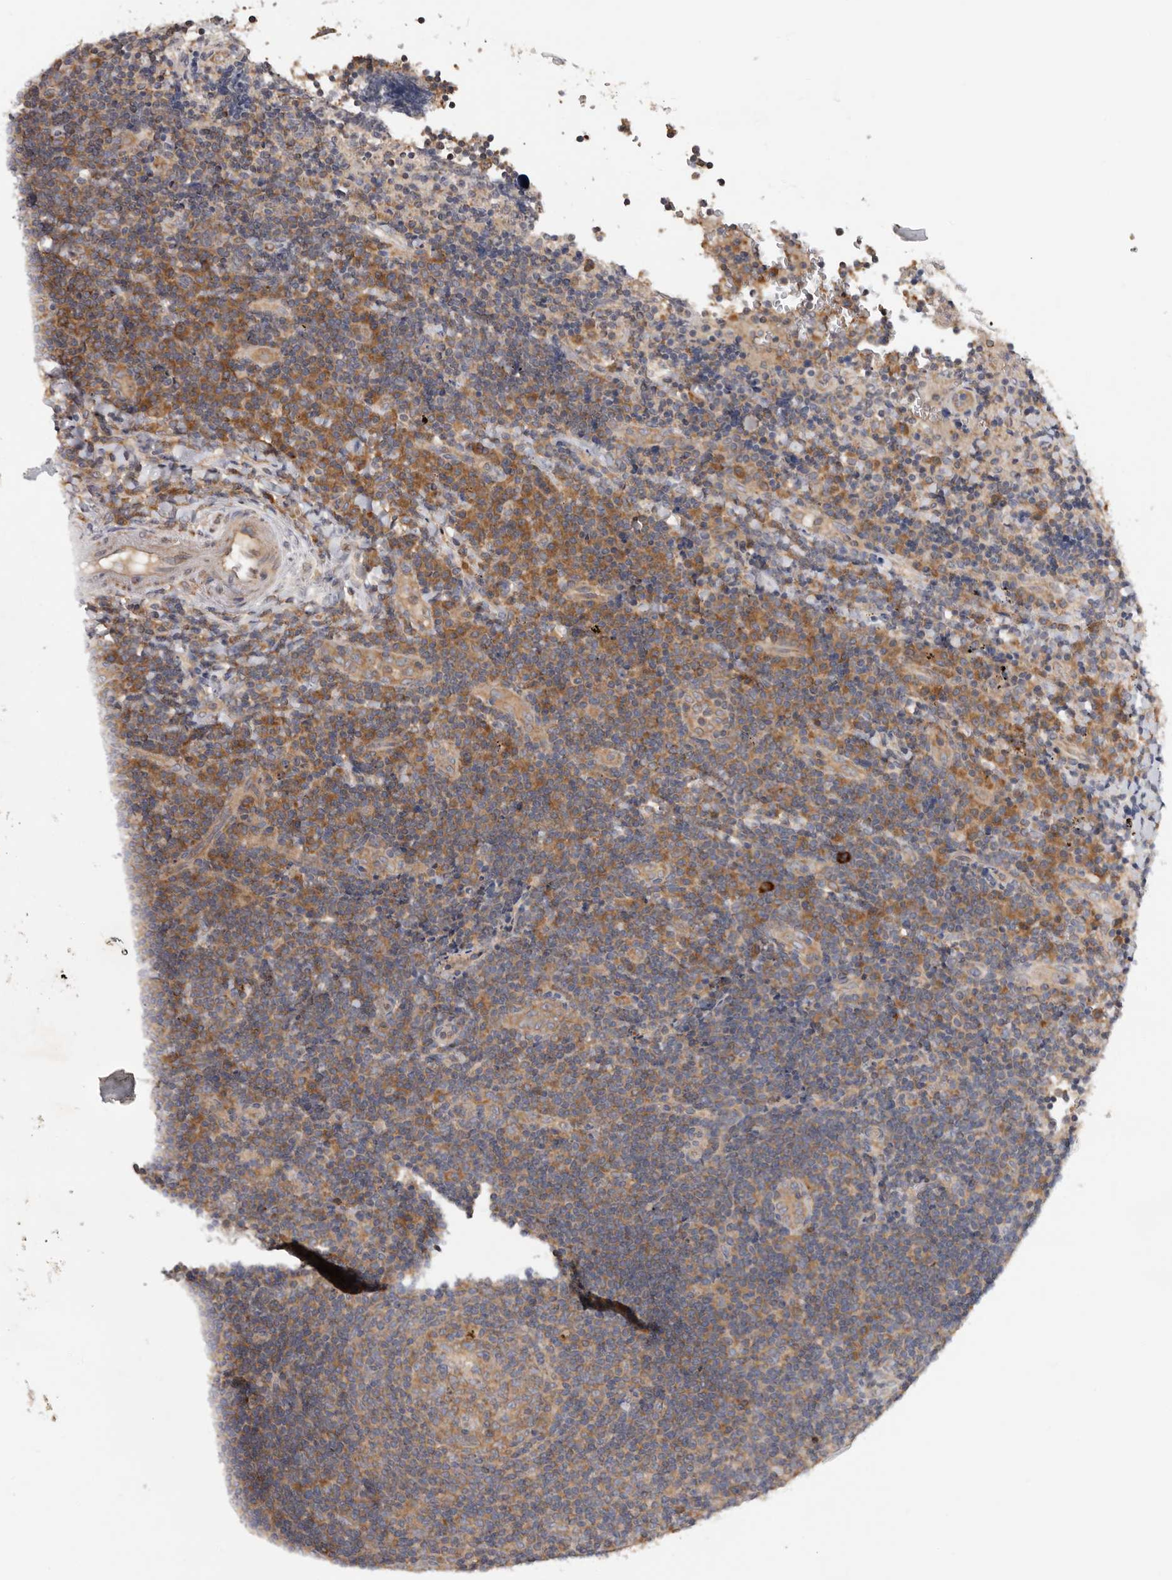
{"staining": {"intensity": "moderate", "quantity": ">75%", "location": "cytoplasmic/membranous"}, "tissue": "lymphoma", "cell_type": "Tumor cells", "image_type": "cancer", "snomed": [{"axis": "morphology", "description": "Malignant lymphoma, non-Hodgkin's type, High grade"}, {"axis": "topography", "description": "Tonsil"}], "caption": "This is an image of immunohistochemistry (IHC) staining of lymphoma, which shows moderate expression in the cytoplasmic/membranous of tumor cells.", "gene": "PPP1R42", "patient": {"sex": "female", "age": 36}}